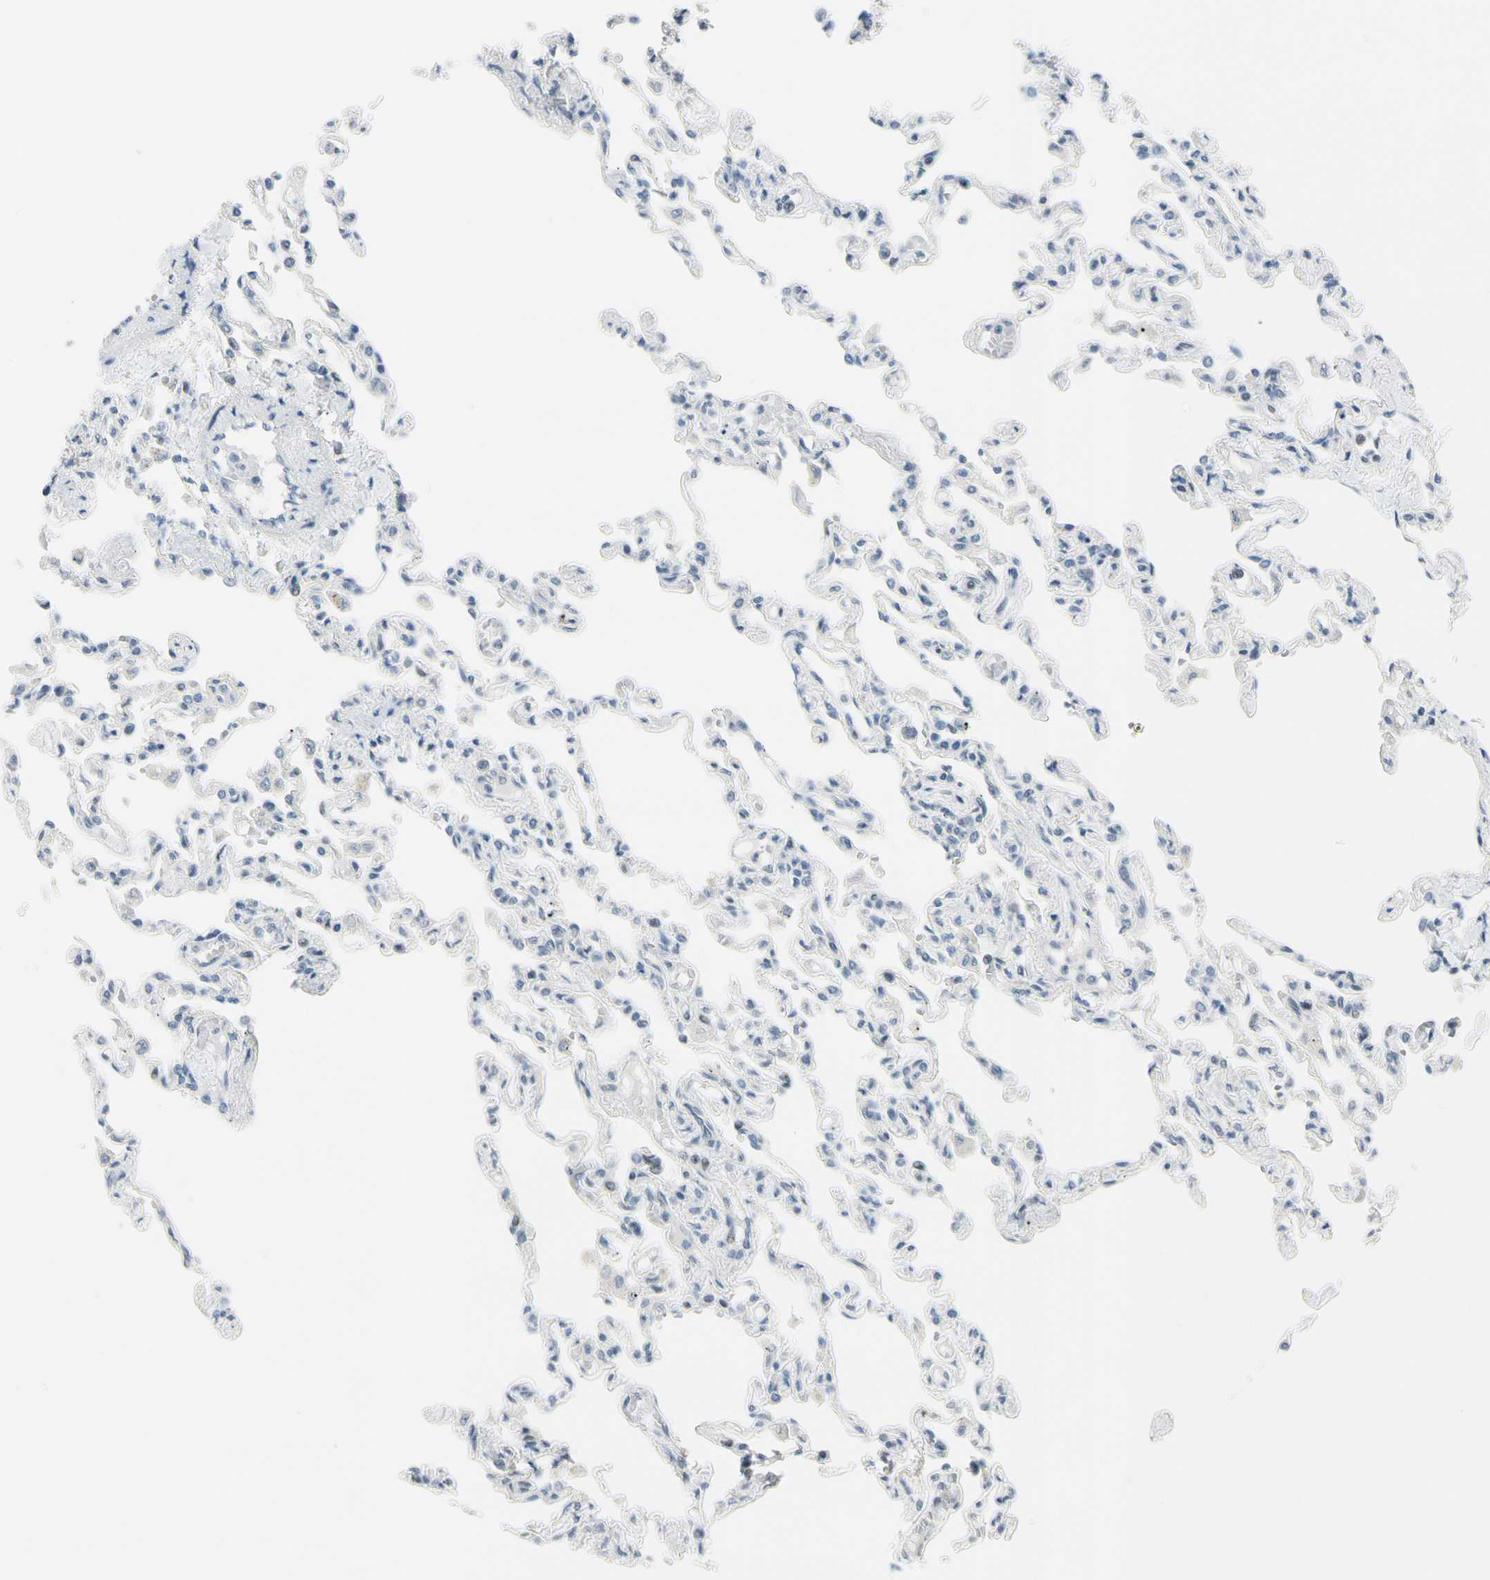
{"staining": {"intensity": "negative", "quantity": "none", "location": "none"}, "tissue": "lung", "cell_type": "Alveolar cells", "image_type": "normal", "snomed": [{"axis": "morphology", "description": "Normal tissue, NOS"}, {"axis": "topography", "description": "Lung"}], "caption": "Histopathology image shows no significant protein positivity in alveolar cells of unremarkable lung. (DAB (3,3'-diaminobenzidine) immunohistochemistry (IHC) visualized using brightfield microscopy, high magnification).", "gene": "B4GALNT1", "patient": {"sex": "male", "age": 21}}